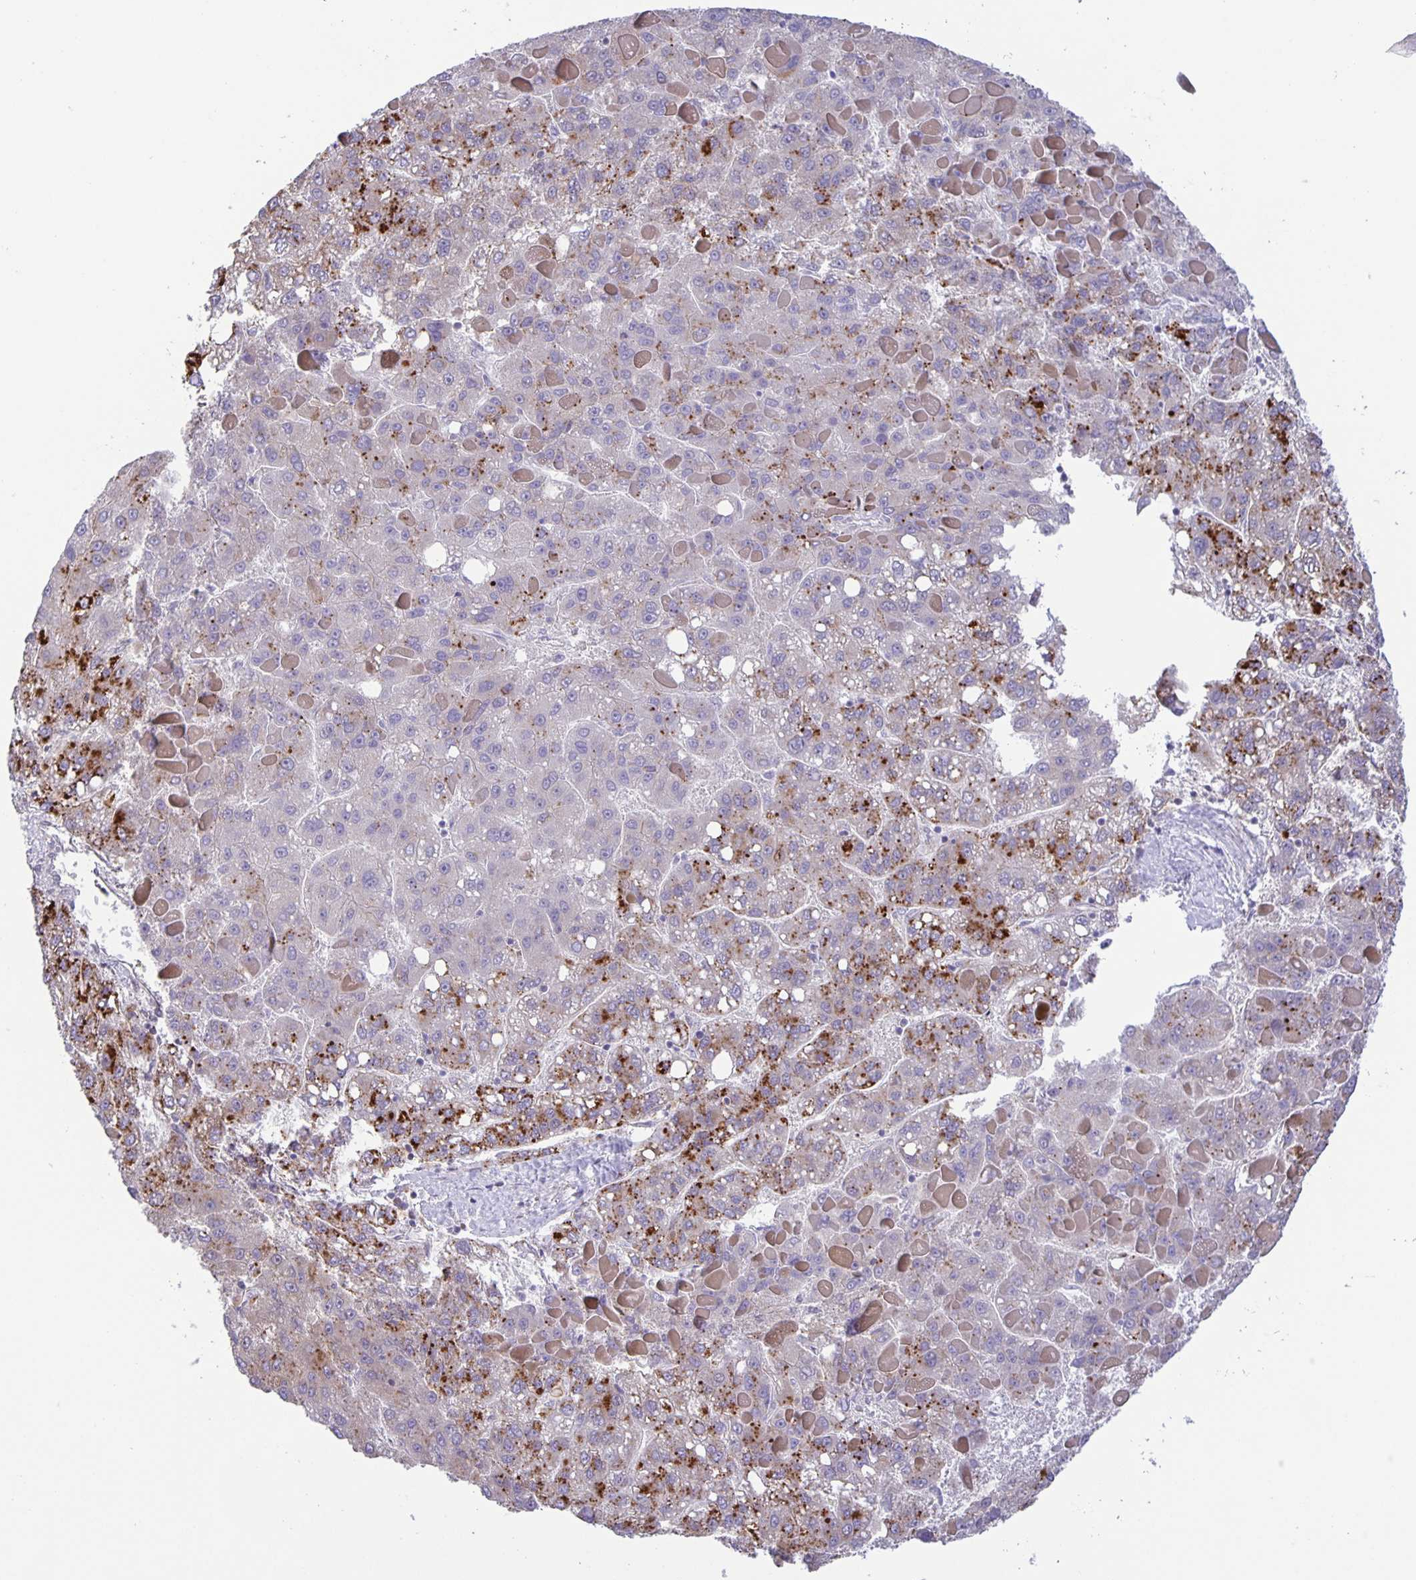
{"staining": {"intensity": "strong", "quantity": "25%-75%", "location": "cytoplasmic/membranous"}, "tissue": "liver cancer", "cell_type": "Tumor cells", "image_type": "cancer", "snomed": [{"axis": "morphology", "description": "Carcinoma, Hepatocellular, NOS"}, {"axis": "topography", "description": "Liver"}], "caption": "DAB (3,3'-diaminobenzidine) immunohistochemical staining of human liver hepatocellular carcinoma exhibits strong cytoplasmic/membranous protein staining in about 25%-75% of tumor cells.", "gene": "MAPK12", "patient": {"sex": "female", "age": 82}}